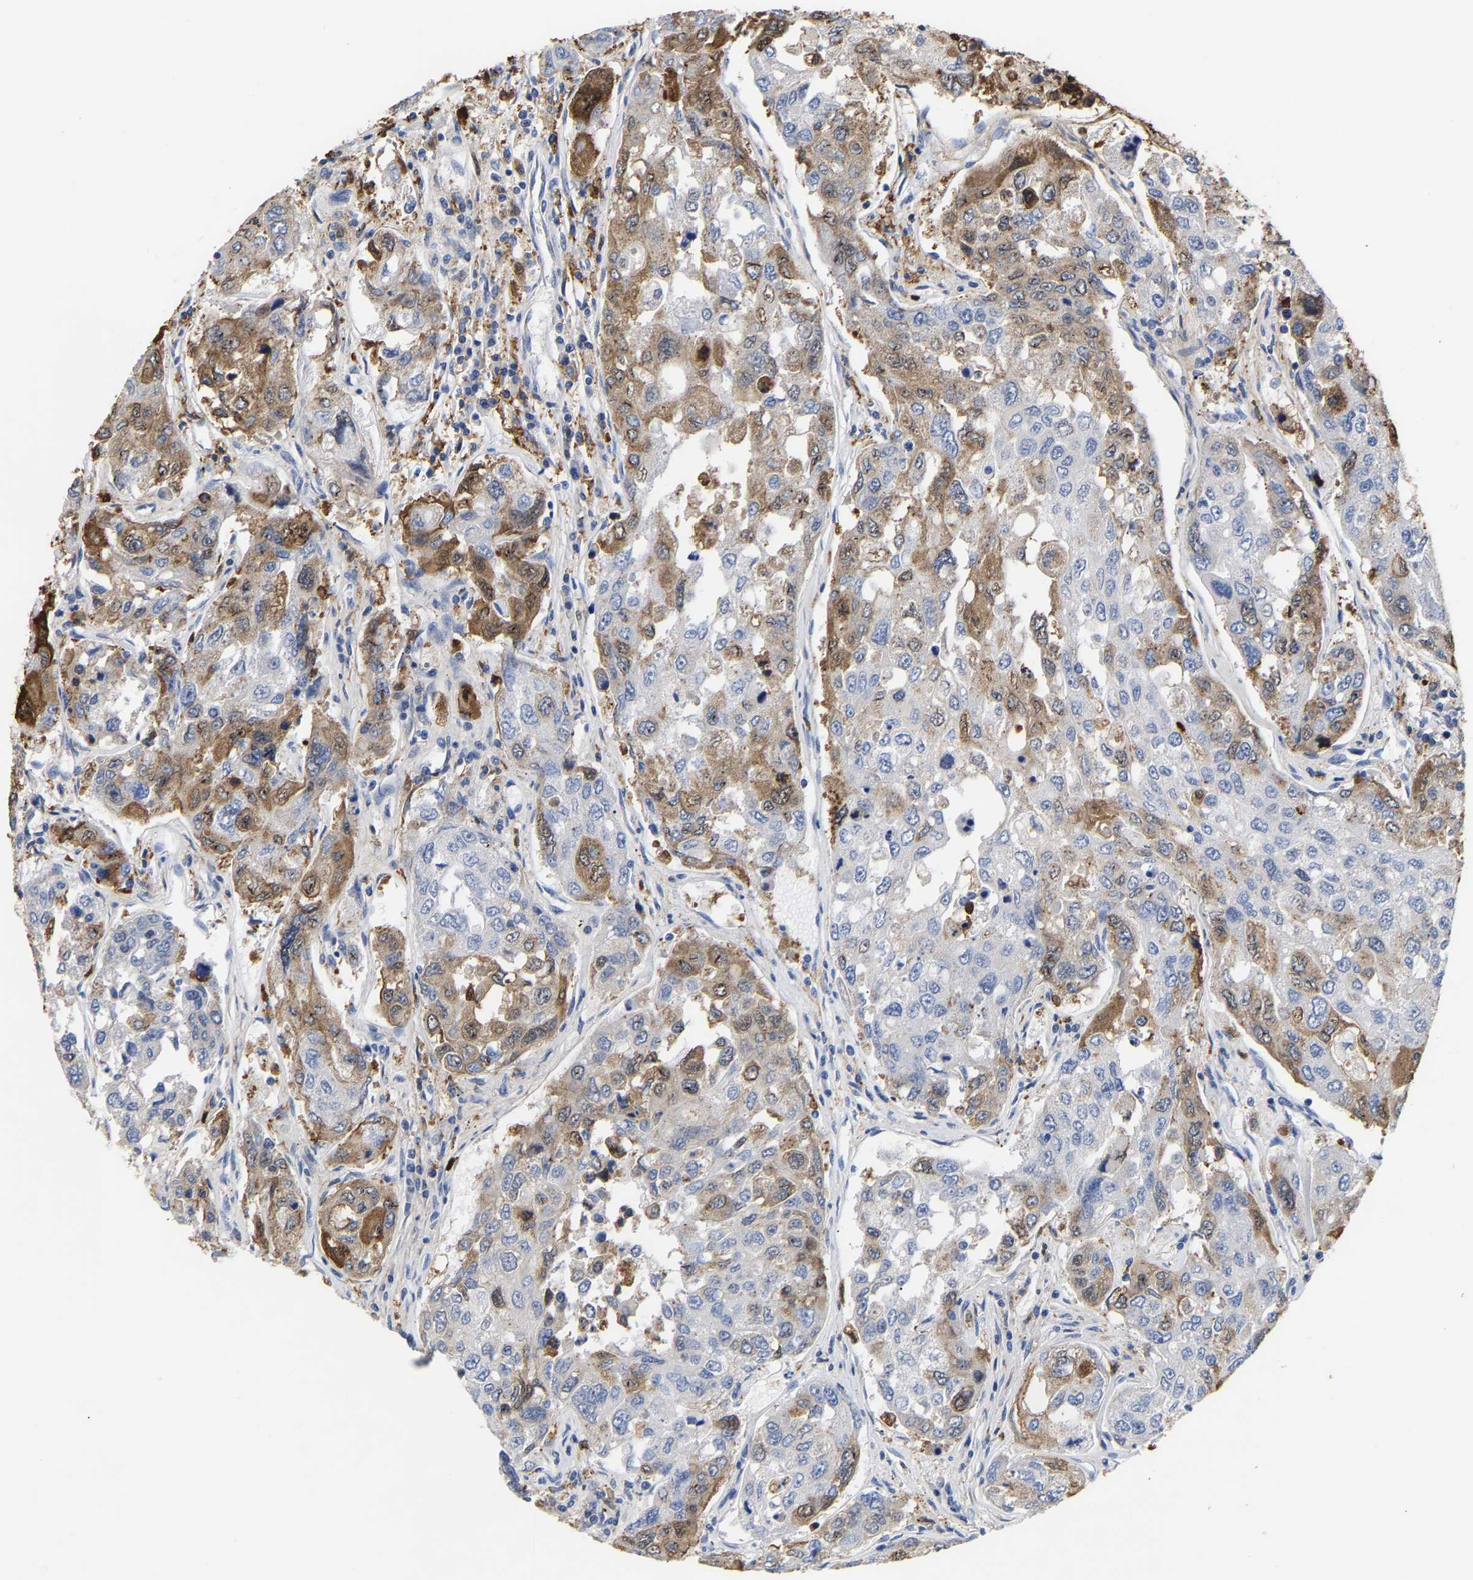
{"staining": {"intensity": "moderate", "quantity": "25%-75%", "location": "cytoplasmic/membranous,nuclear"}, "tissue": "urothelial cancer", "cell_type": "Tumor cells", "image_type": "cancer", "snomed": [{"axis": "morphology", "description": "Urothelial carcinoma, High grade"}, {"axis": "topography", "description": "Lymph node"}, {"axis": "topography", "description": "Urinary bladder"}], "caption": "Protein staining by immunohistochemistry (IHC) reveals moderate cytoplasmic/membranous and nuclear expression in approximately 25%-75% of tumor cells in urothelial carcinoma (high-grade).", "gene": "TDRD7", "patient": {"sex": "male", "age": 51}}